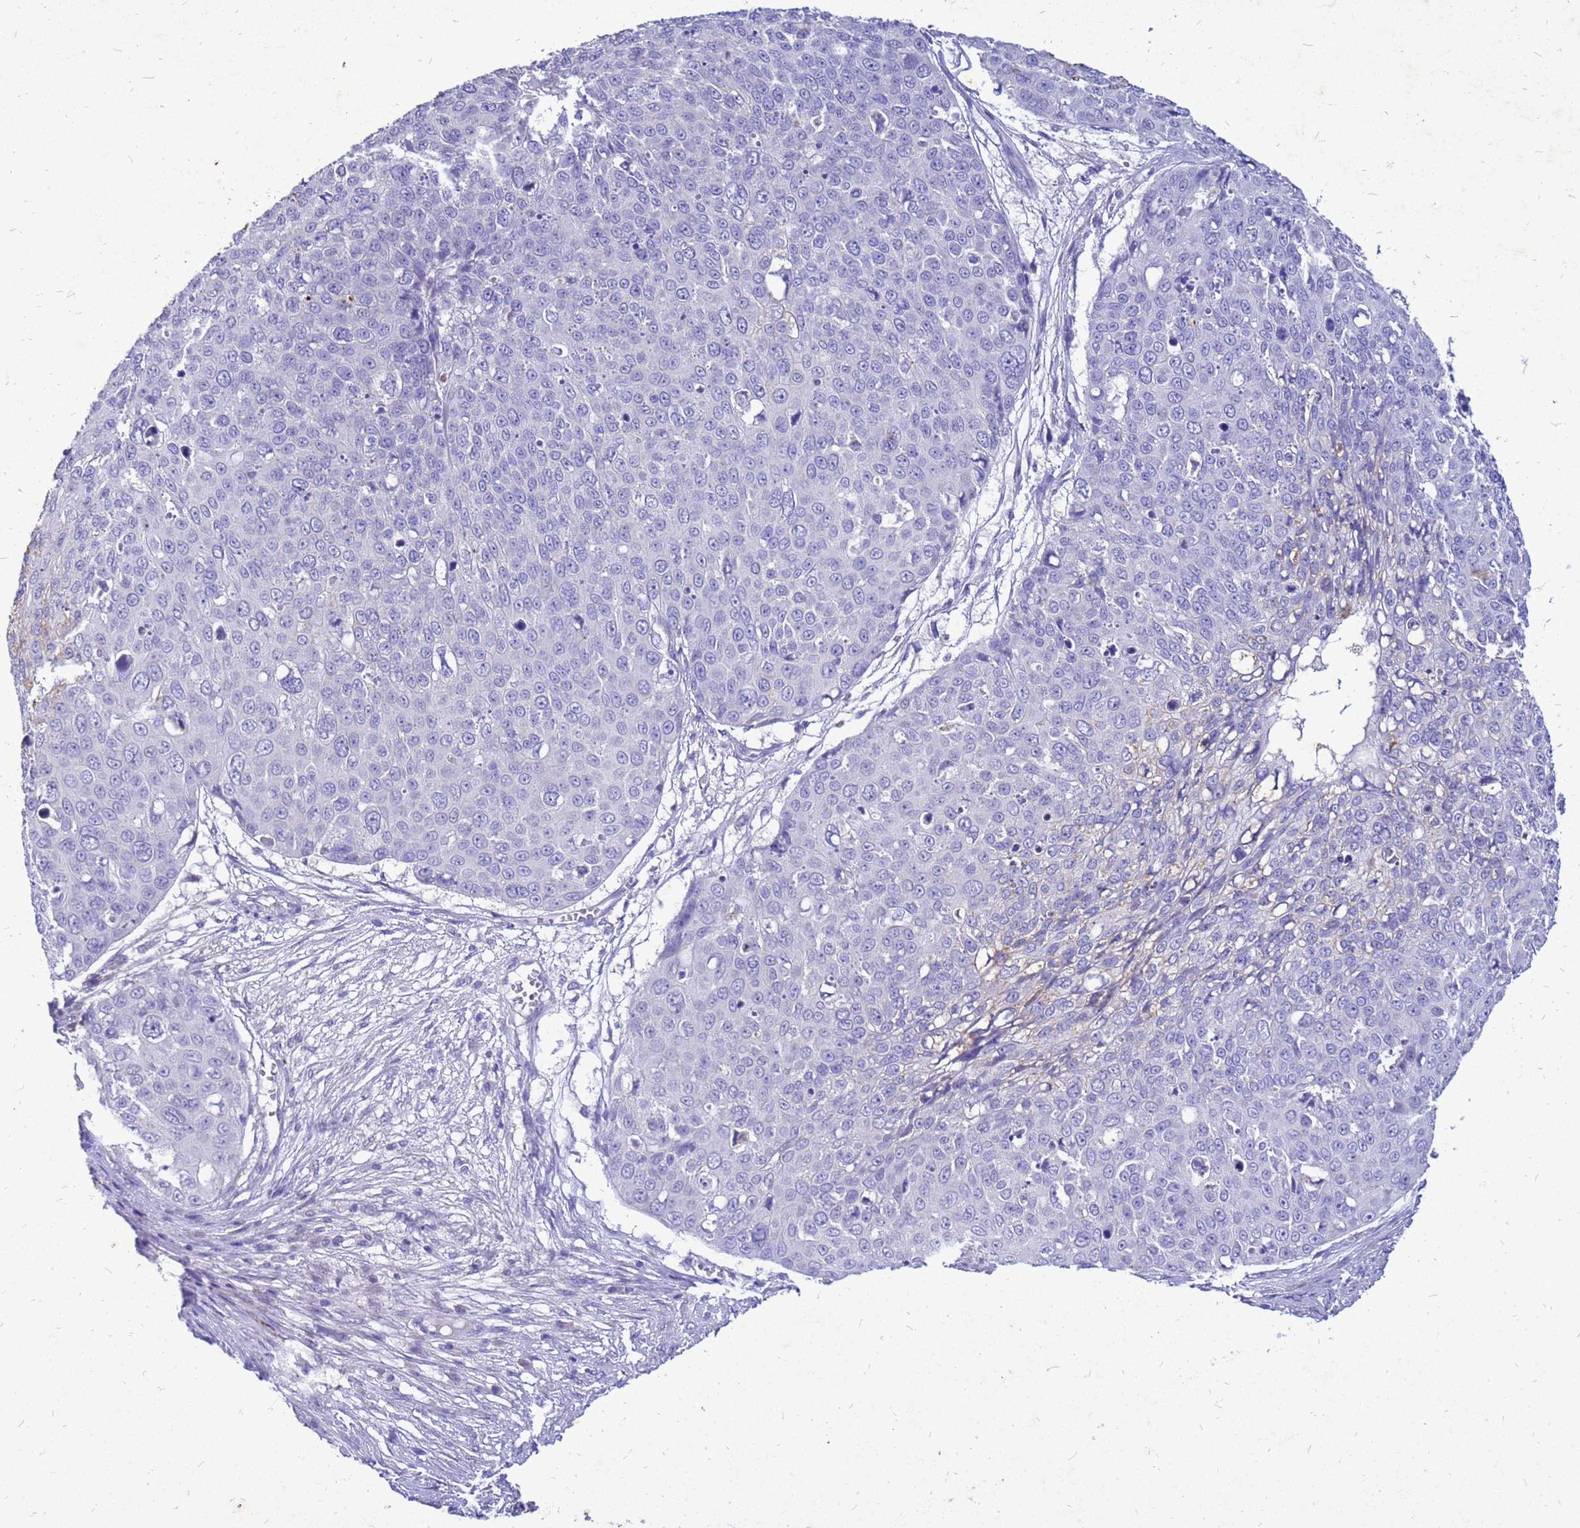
{"staining": {"intensity": "negative", "quantity": "none", "location": "none"}, "tissue": "skin cancer", "cell_type": "Tumor cells", "image_type": "cancer", "snomed": [{"axis": "morphology", "description": "Squamous cell carcinoma, NOS"}, {"axis": "topography", "description": "Skin"}], "caption": "IHC image of squamous cell carcinoma (skin) stained for a protein (brown), which exhibits no staining in tumor cells.", "gene": "AKR1C1", "patient": {"sex": "male", "age": 71}}